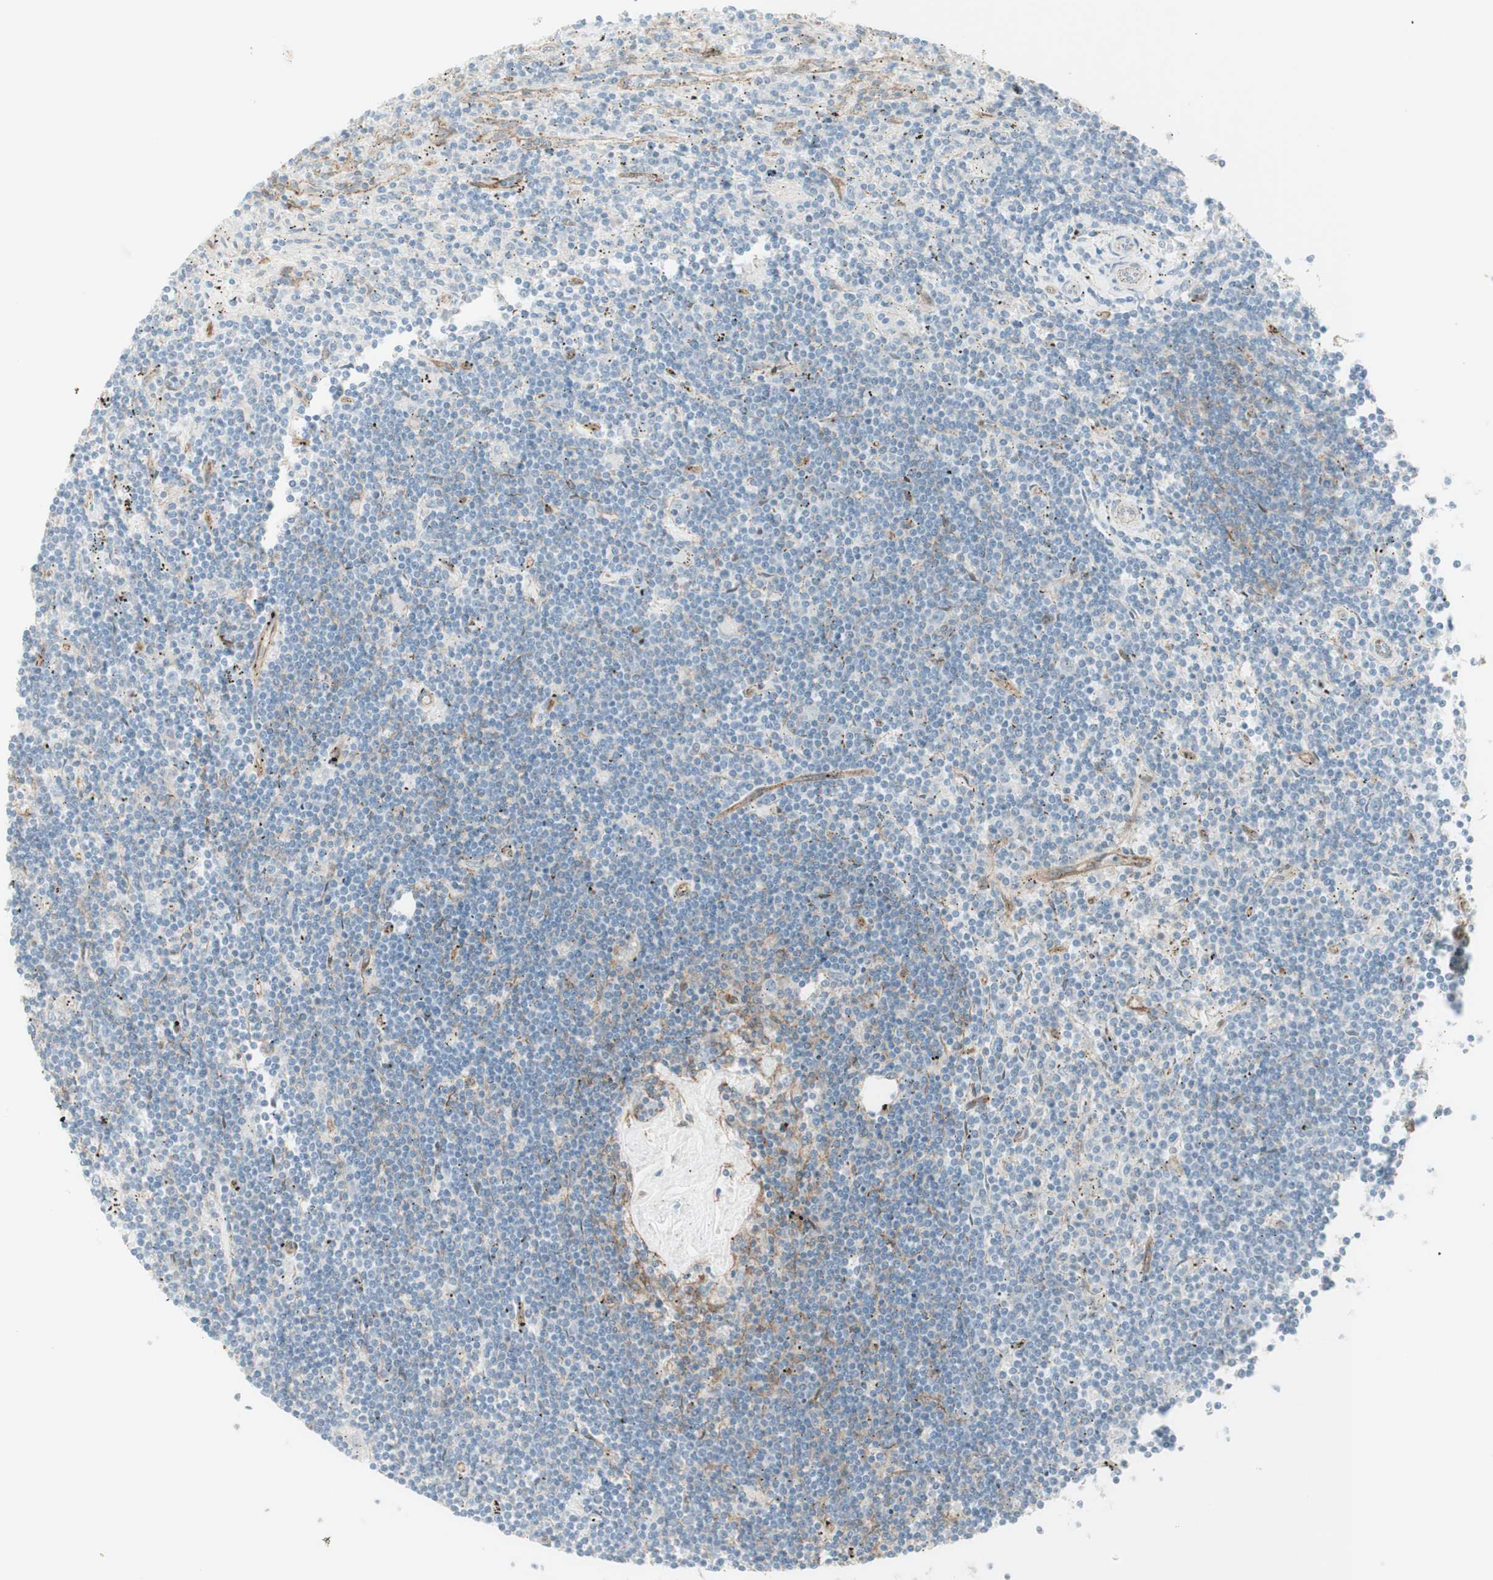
{"staining": {"intensity": "weak", "quantity": "<25%", "location": "cytoplasmic/membranous"}, "tissue": "lymphoma", "cell_type": "Tumor cells", "image_type": "cancer", "snomed": [{"axis": "morphology", "description": "Malignant lymphoma, non-Hodgkin's type, Low grade"}, {"axis": "topography", "description": "Spleen"}], "caption": "This is an immunohistochemistry (IHC) micrograph of low-grade malignant lymphoma, non-Hodgkin's type. There is no staining in tumor cells.", "gene": "MYO6", "patient": {"sex": "male", "age": 76}}